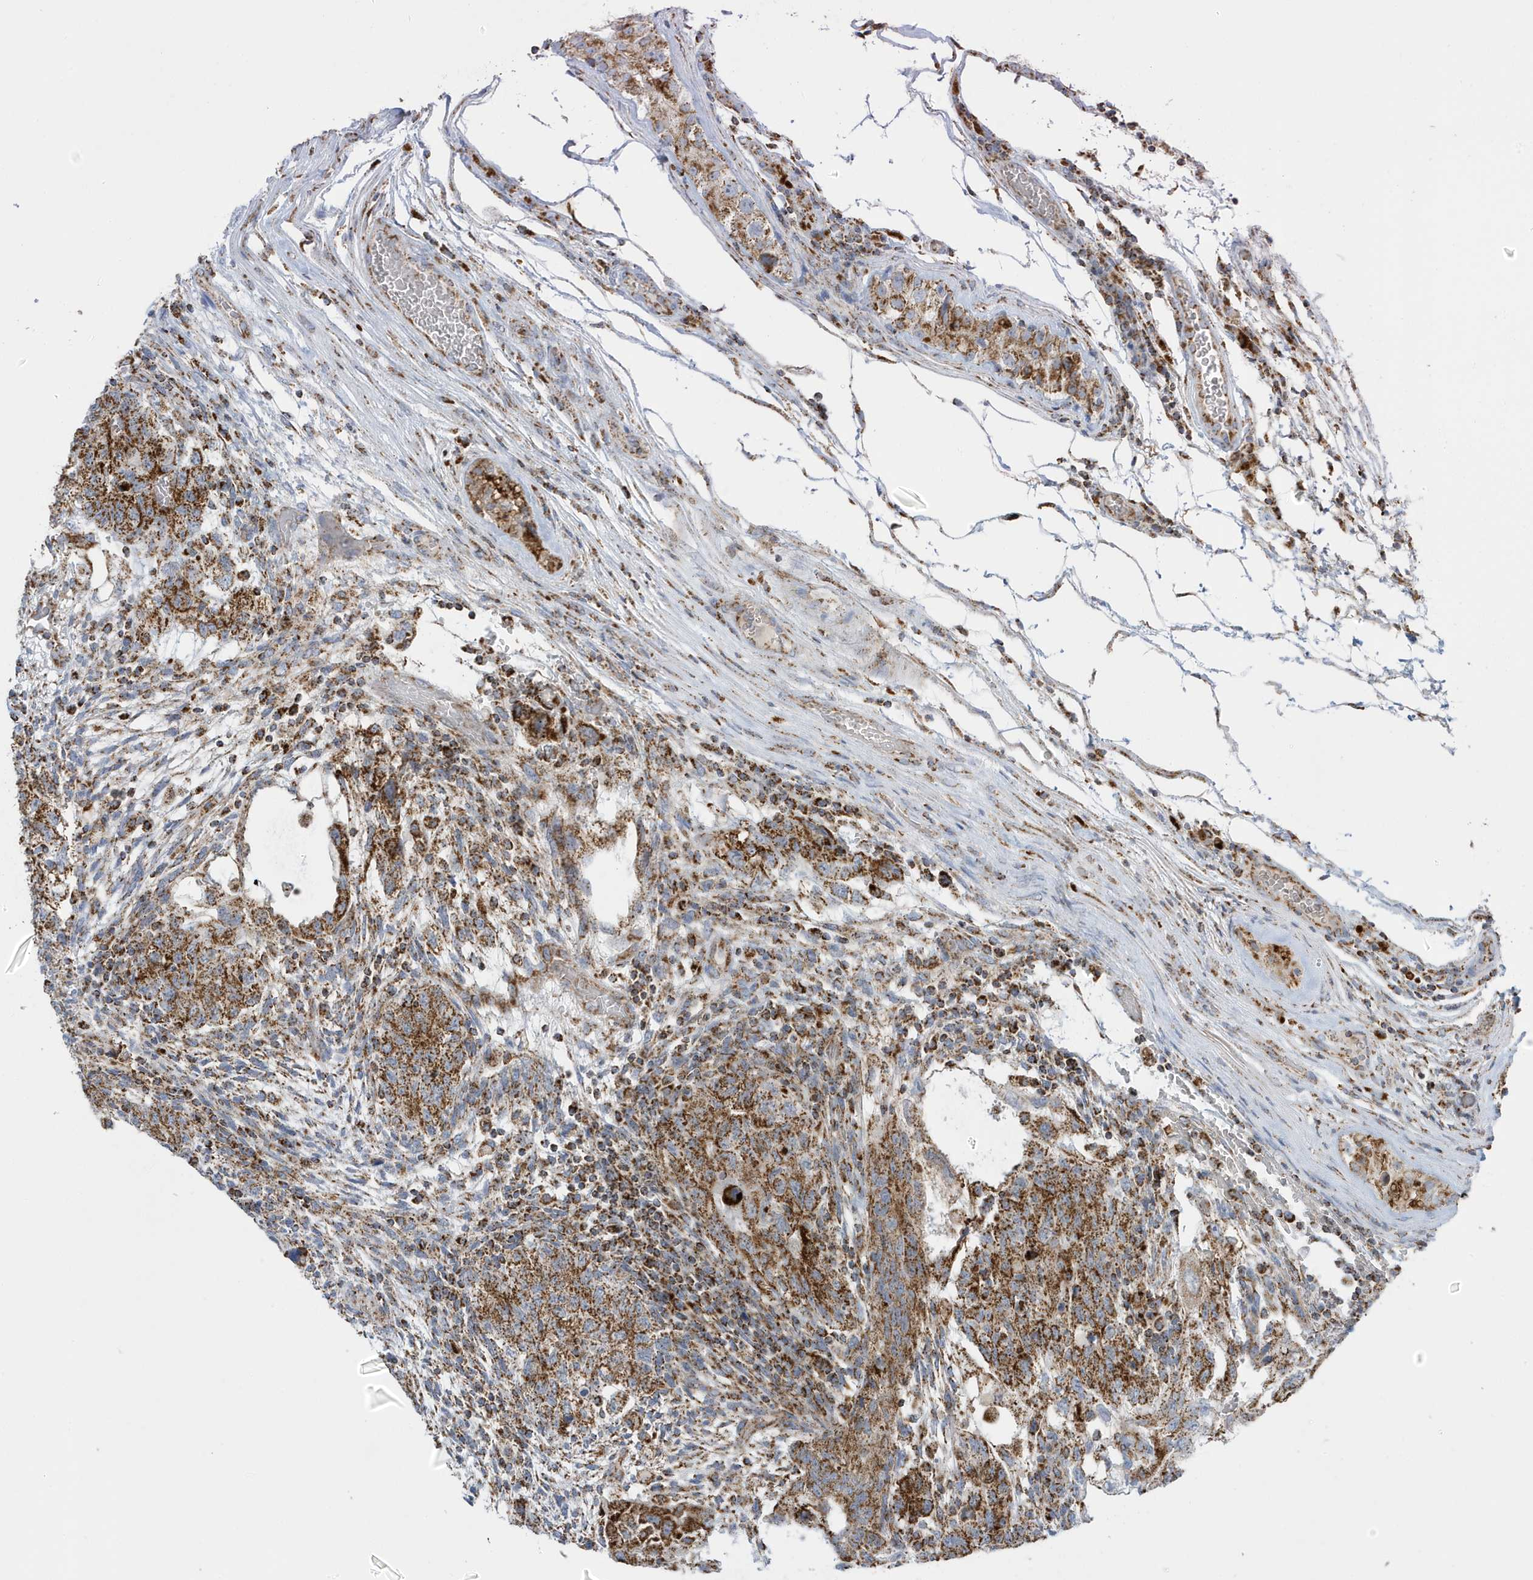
{"staining": {"intensity": "strong", "quantity": ">75%", "location": "cytoplasmic/membranous"}, "tissue": "testis cancer", "cell_type": "Tumor cells", "image_type": "cancer", "snomed": [{"axis": "morphology", "description": "Normal tissue, NOS"}, {"axis": "morphology", "description": "Carcinoma, Embryonal, NOS"}, {"axis": "topography", "description": "Testis"}], "caption": "IHC (DAB (3,3'-diaminobenzidine)) staining of human testis embryonal carcinoma displays strong cytoplasmic/membranous protein expression in approximately >75% of tumor cells. Nuclei are stained in blue.", "gene": "ATP5ME", "patient": {"sex": "male", "age": 36}}